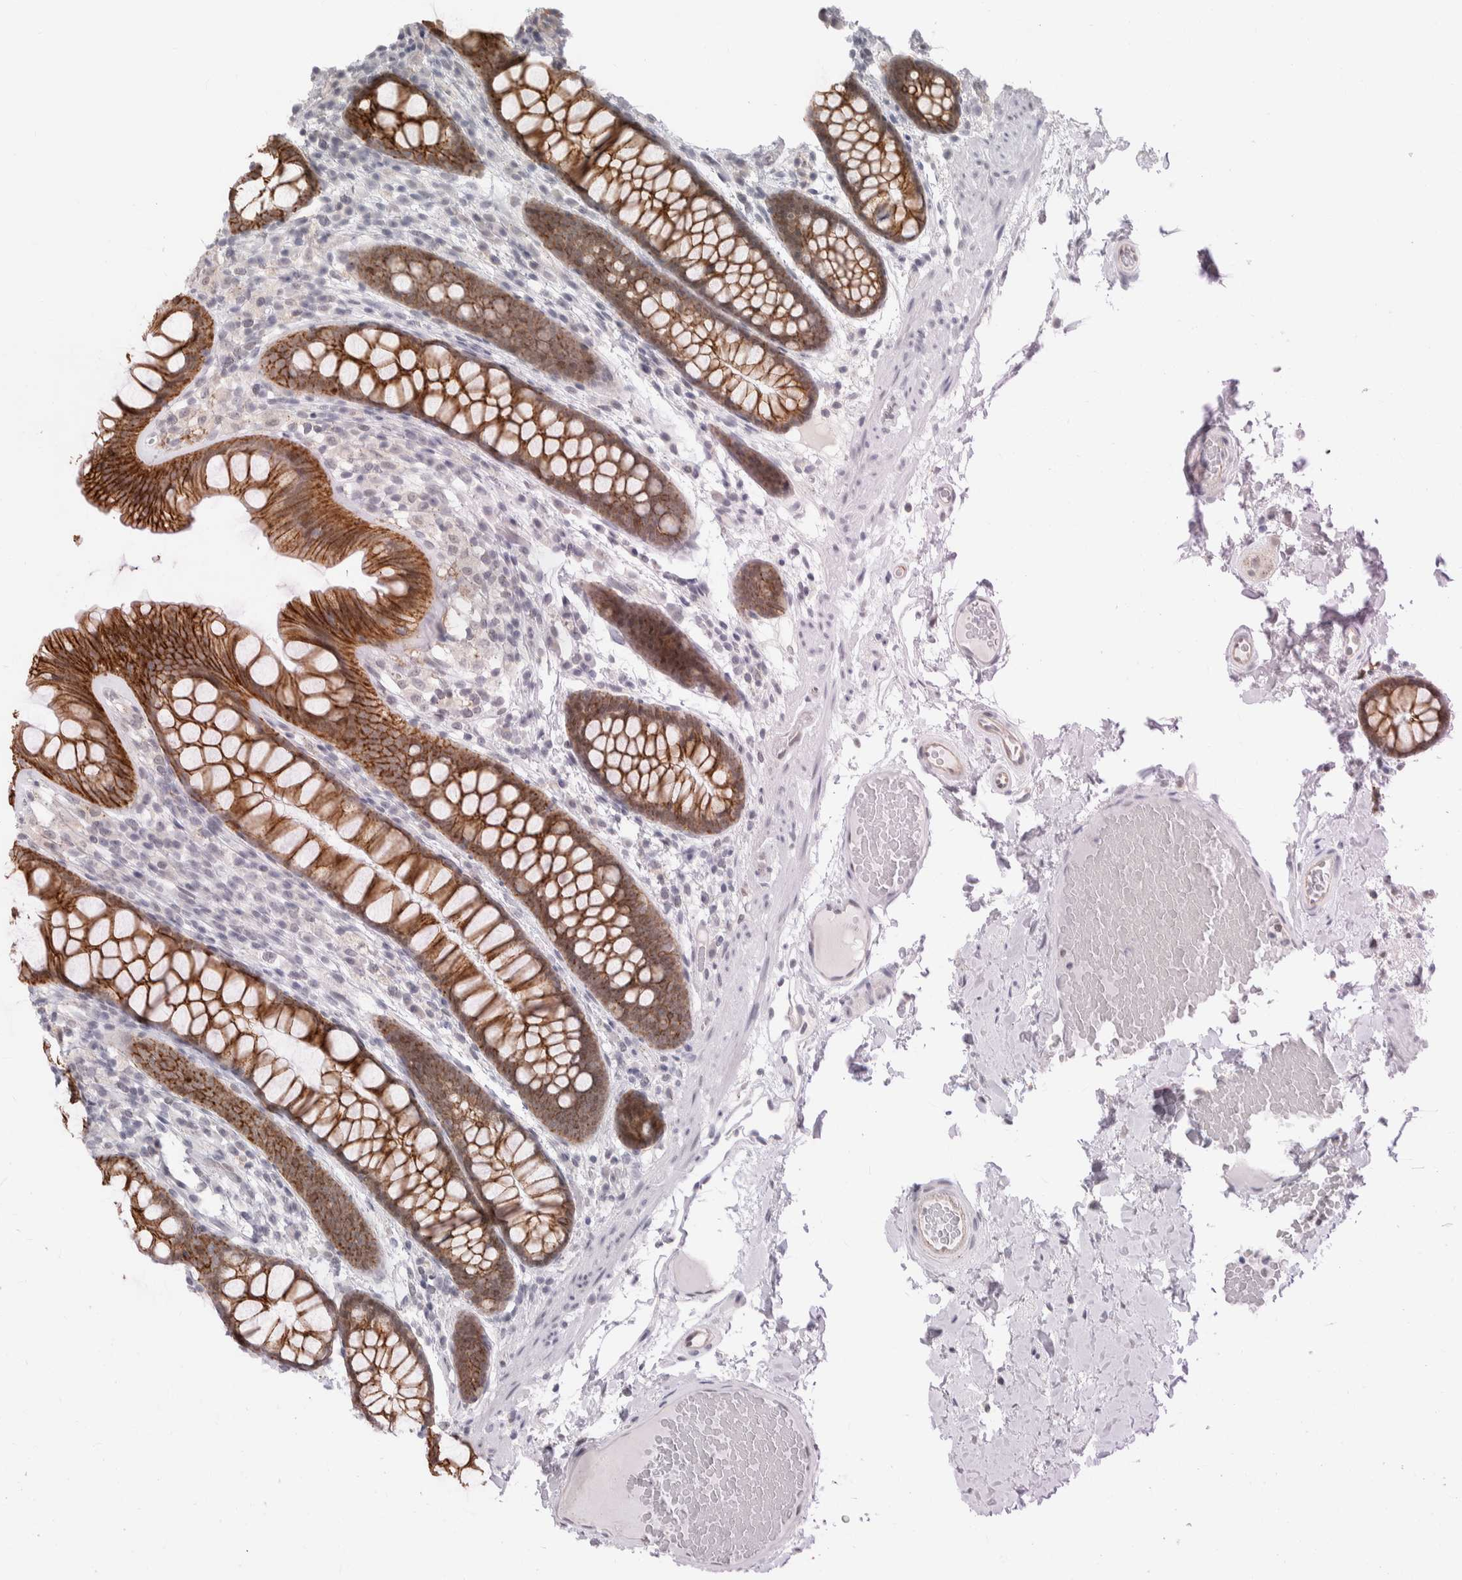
{"staining": {"intensity": "weak", "quantity": "<25%", "location": "cytoplasmic/membranous"}, "tissue": "colon", "cell_type": "Endothelial cells", "image_type": "normal", "snomed": [{"axis": "morphology", "description": "Normal tissue, NOS"}, {"axis": "topography", "description": "Colon"}], "caption": "High power microscopy photomicrograph of an IHC image of benign colon, revealing no significant positivity in endothelial cells.", "gene": "CDH17", "patient": {"sex": "female", "age": 56}}